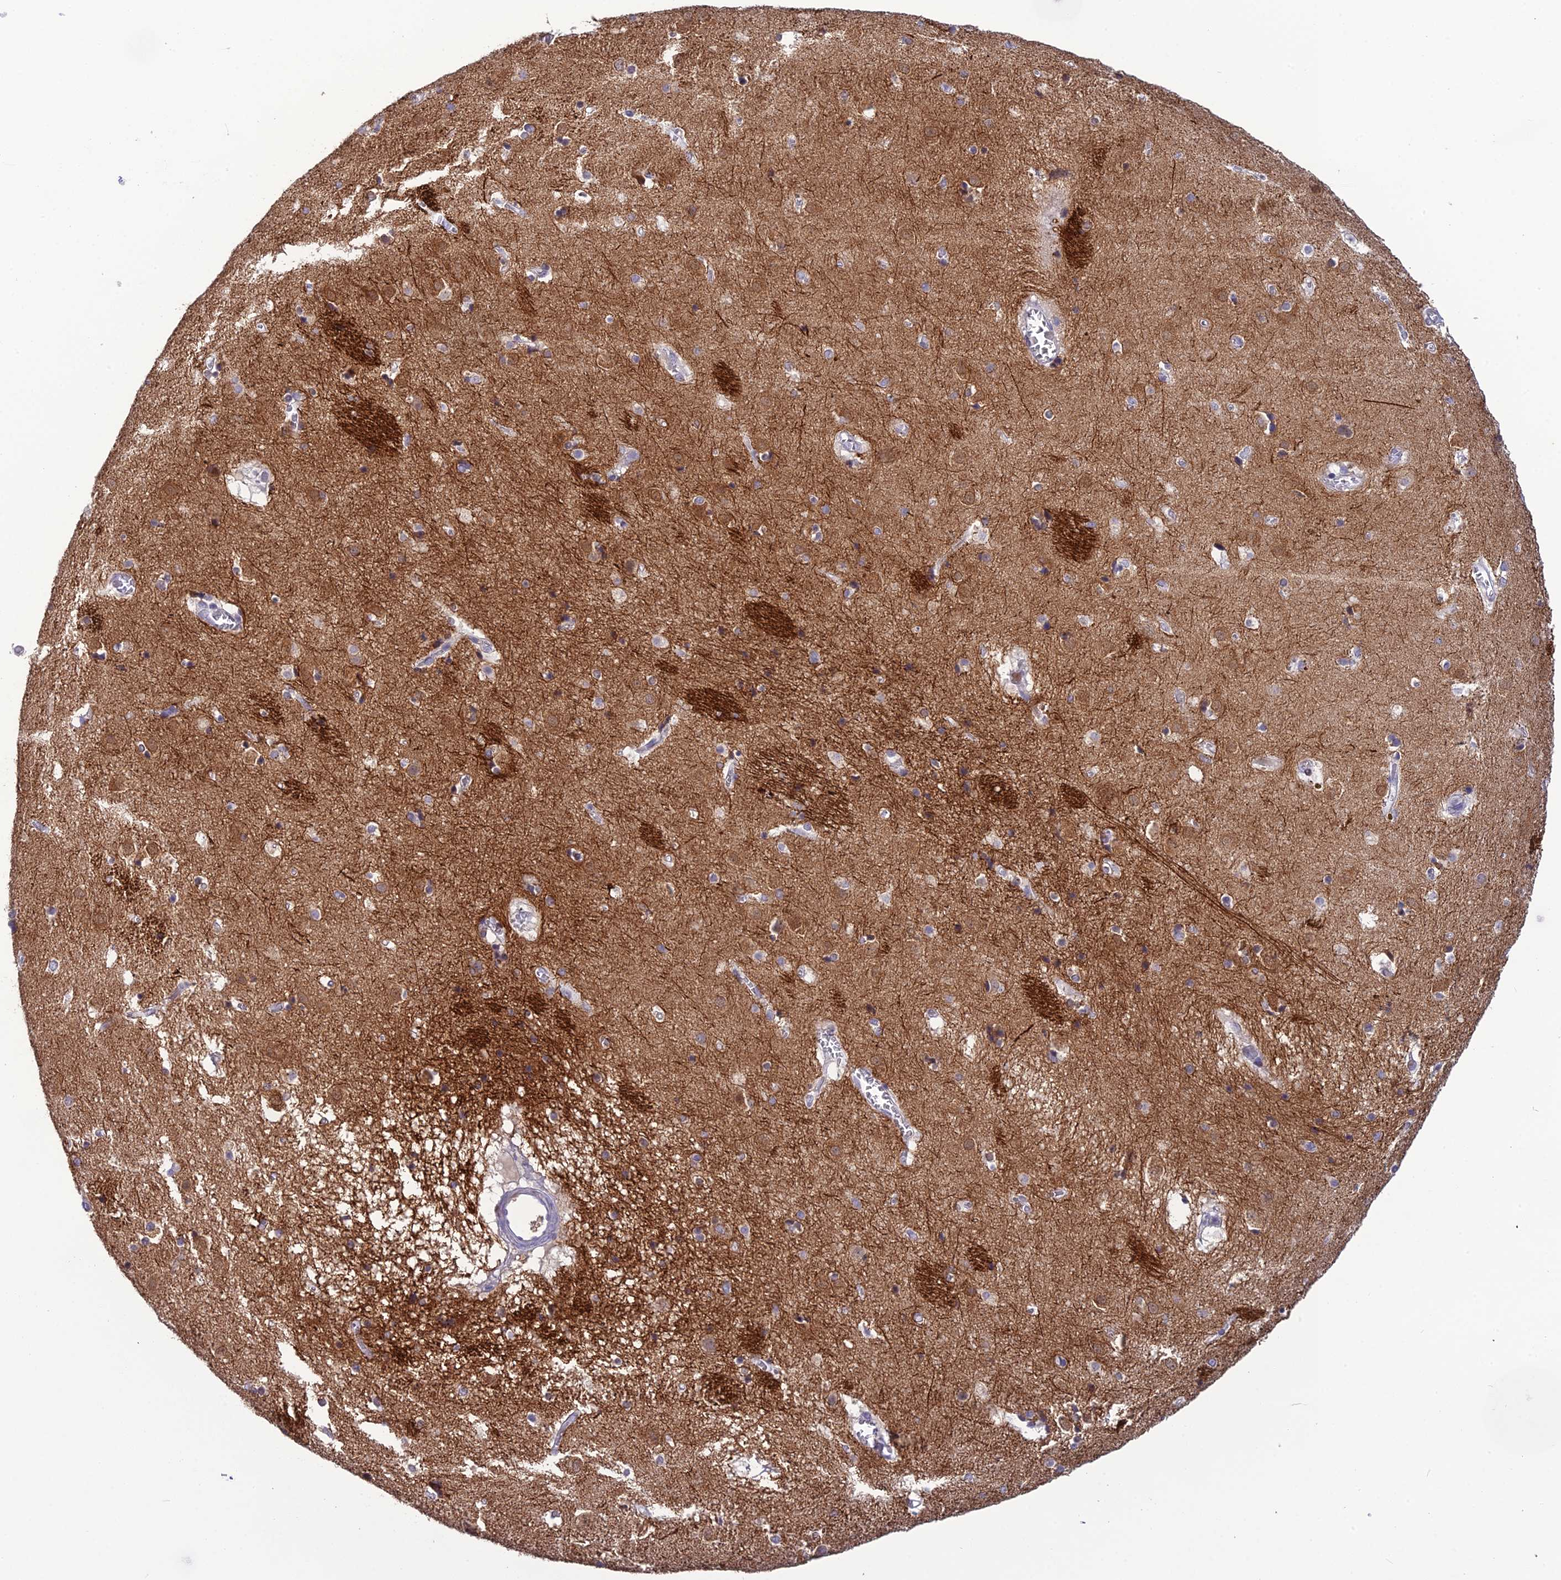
{"staining": {"intensity": "negative", "quantity": "none", "location": "none"}, "tissue": "caudate", "cell_type": "Glial cells", "image_type": "normal", "snomed": [{"axis": "morphology", "description": "Normal tissue, NOS"}, {"axis": "topography", "description": "Lateral ventricle wall"}], "caption": "DAB immunohistochemical staining of normal human caudate reveals no significant expression in glial cells. The staining was performed using DAB (3,3'-diaminobenzidine) to visualize the protein expression in brown, while the nuclei were stained in blue with hematoxylin (Magnification: 20x).", "gene": "TMEM134", "patient": {"sex": "male", "age": 70}}